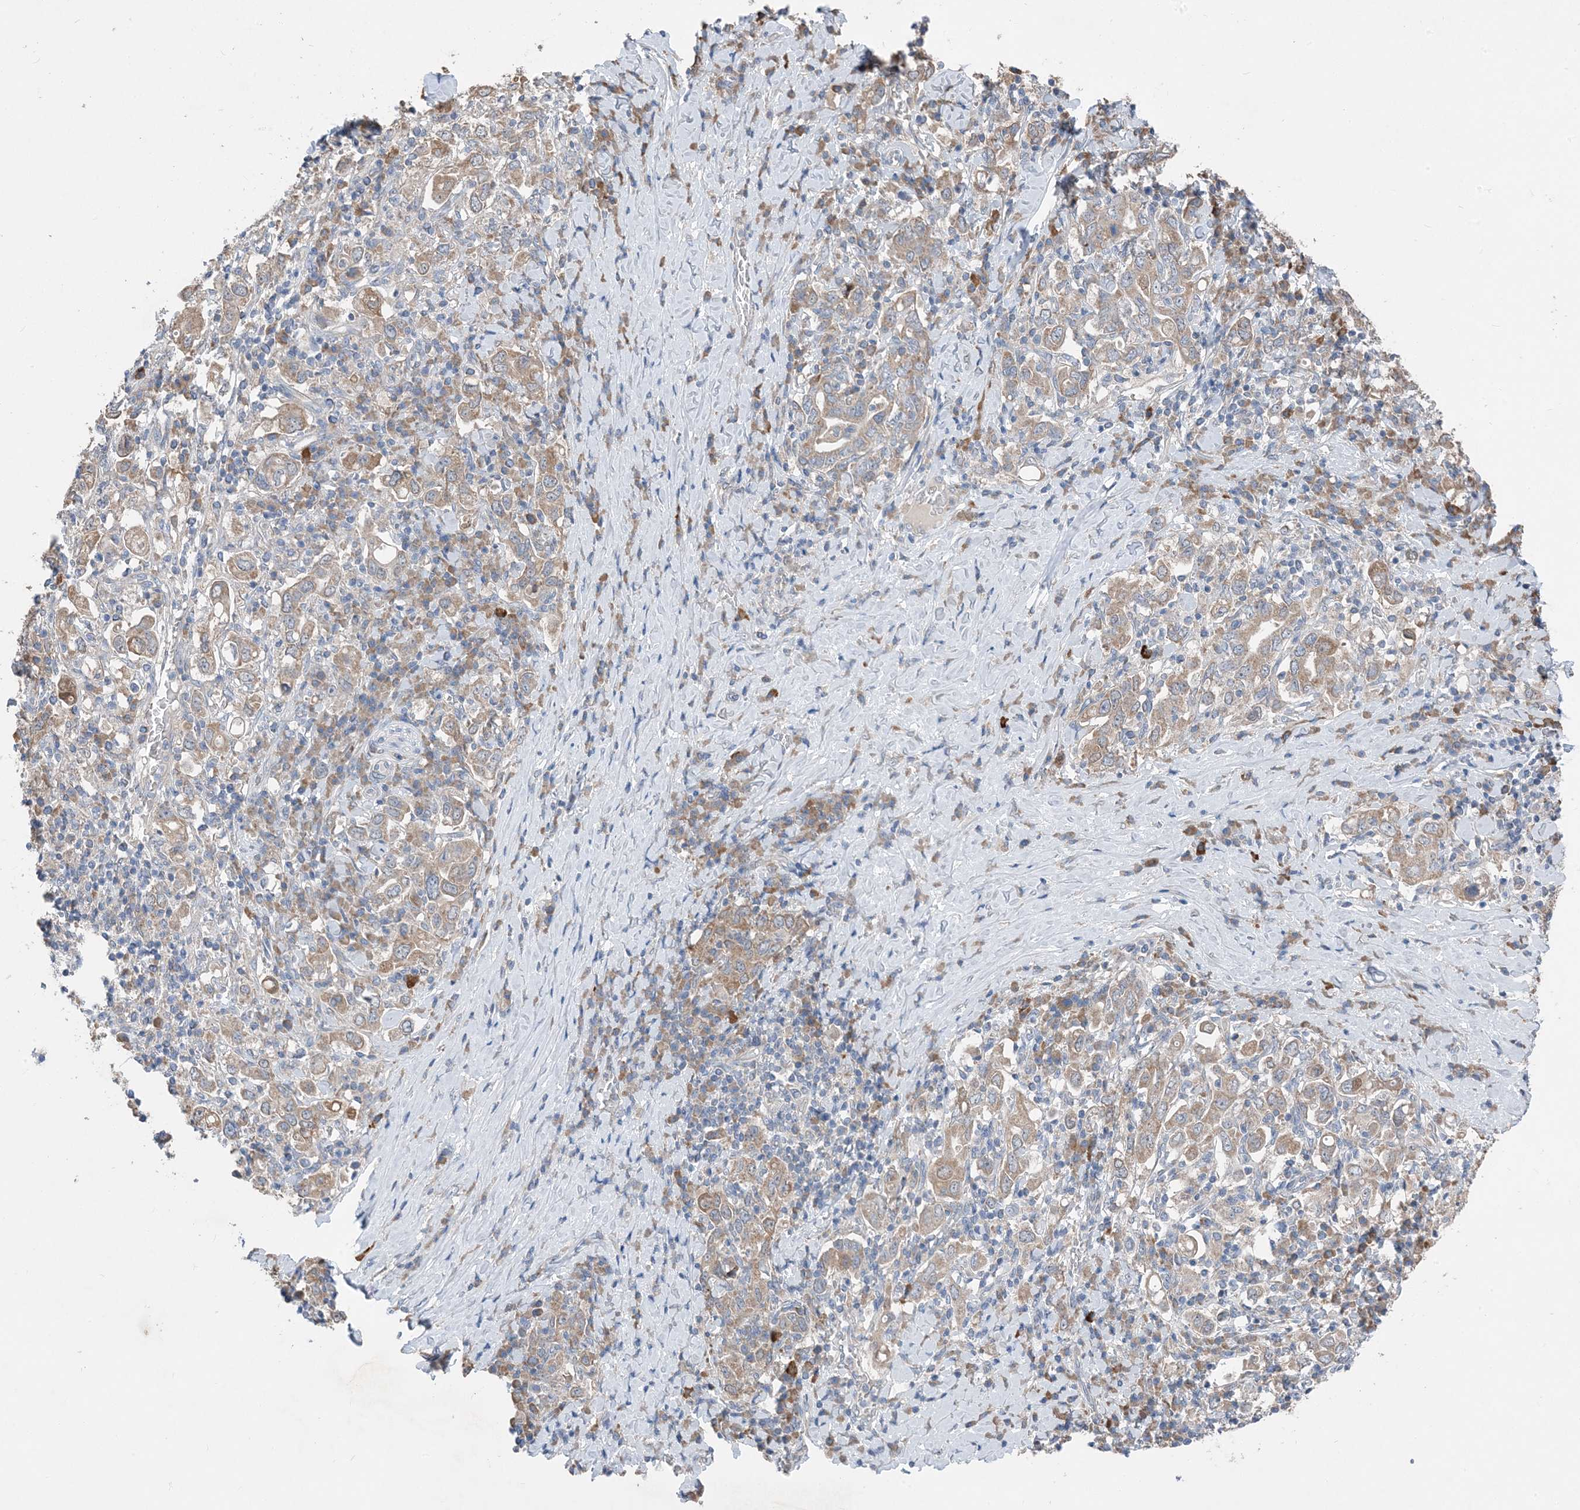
{"staining": {"intensity": "weak", "quantity": ">75%", "location": "cytoplasmic/membranous"}, "tissue": "stomach cancer", "cell_type": "Tumor cells", "image_type": "cancer", "snomed": [{"axis": "morphology", "description": "Adenocarcinoma, NOS"}, {"axis": "topography", "description": "Stomach, upper"}], "caption": "Adenocarcinoma (stomach) was stained to show a protein in brown. There is low levels of weak cytoplasmic/membranous staining in approximately >75% of tumor cells.", "gene": "DHX30", "patient": {"sex": "male", "age": 62}}